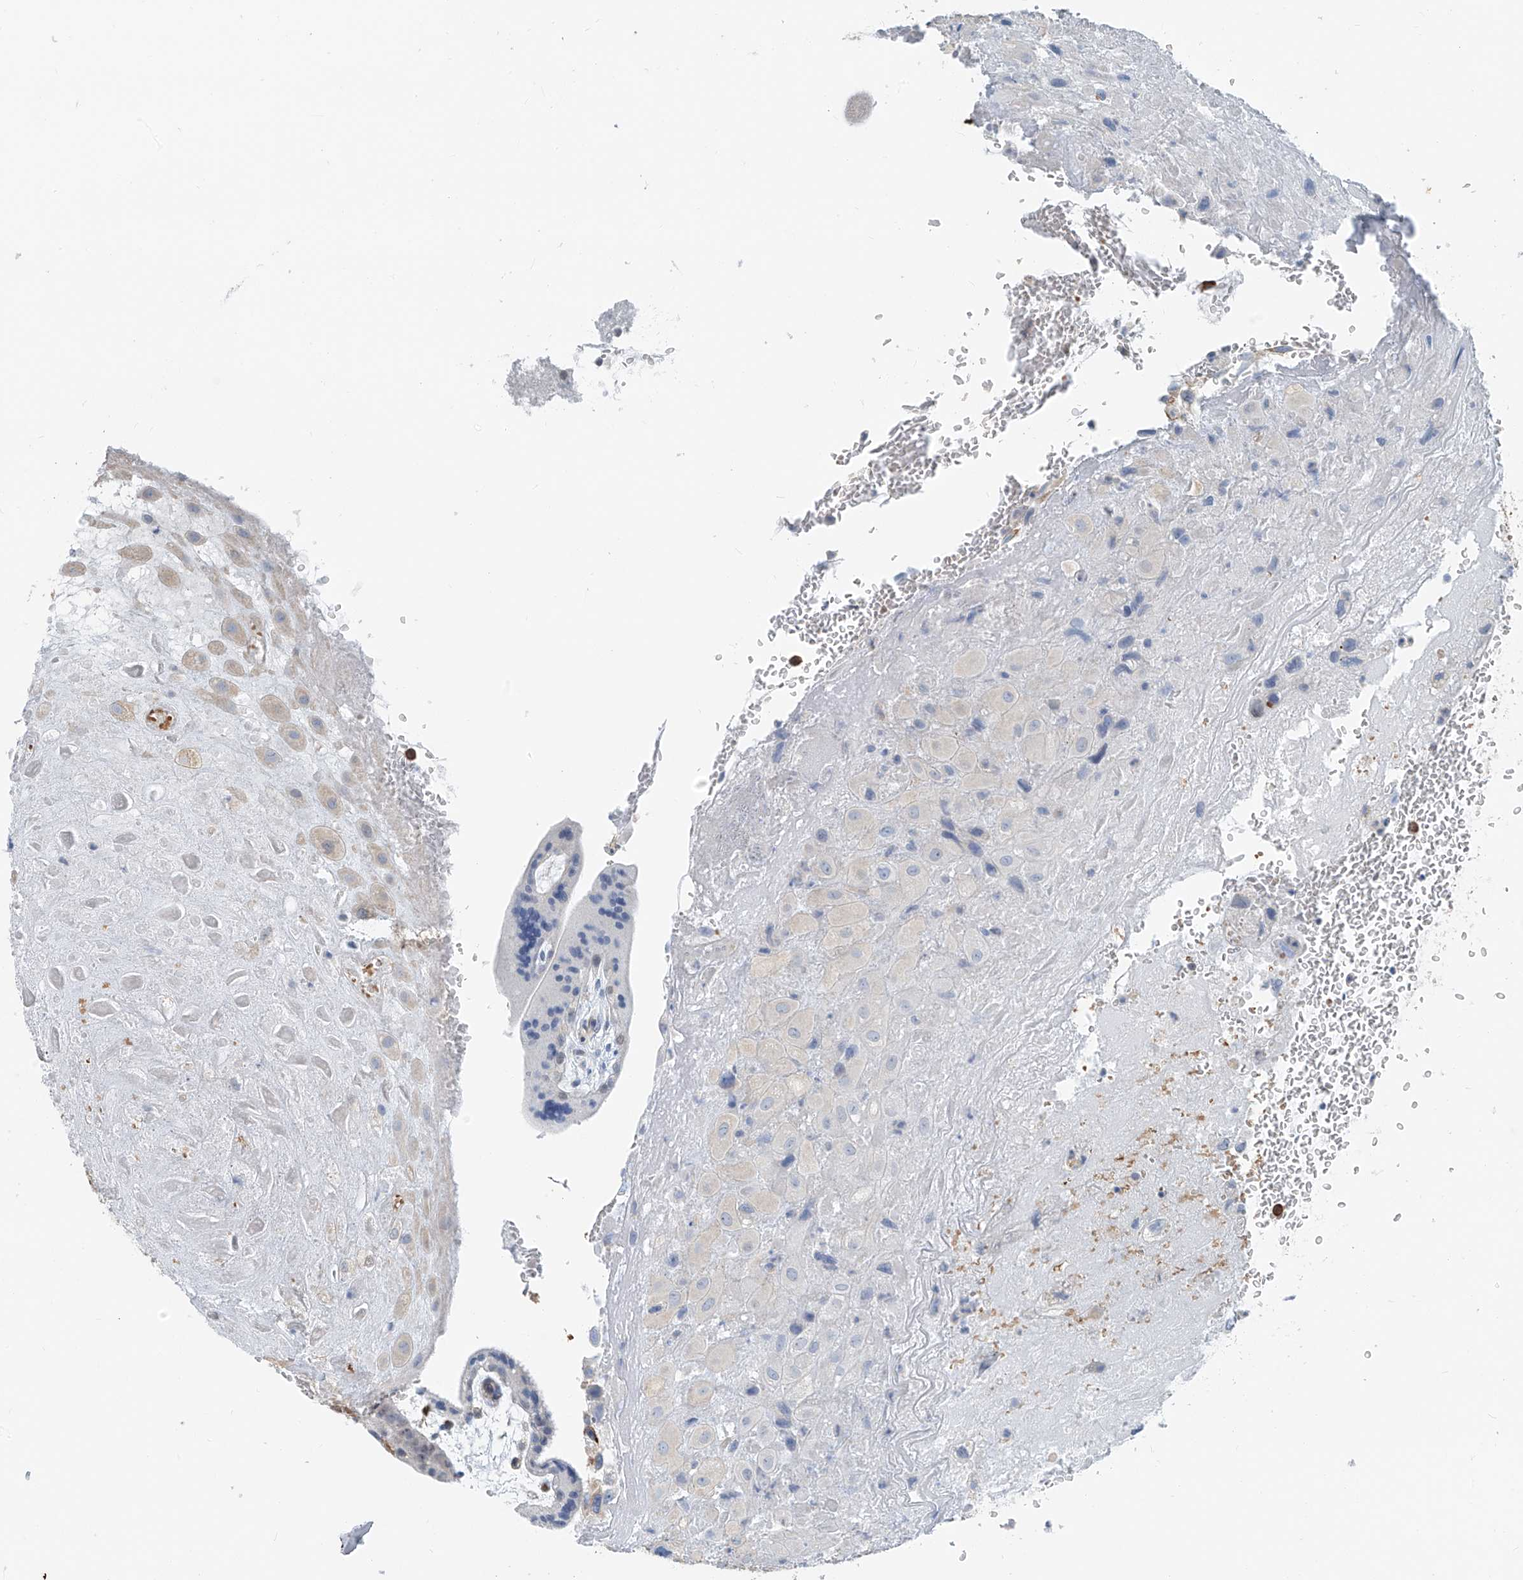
{"staining": {"intensity": "negative", "quantity": "none", "location": "none"}, "tissue": "placenta", "cell_type": "Decidual cells", "image_type": "normal", "snomed": [{"axis": "morphology", "description": "Normal tissue, NOS"}, {"axis": "topography", "description": "Placenta"}], "caption": "Immunohistochemistry (IHC) of benign placenta exhibits no staining in decidual cells. (Stains: DAB (3,3'-diaminobenzidine) immunohistochemistry with hematoxylin counter stain, Microscopy: brightfield microscopy at high magnification).", "gene": "FGD2", "patient": {"sex": "female", "age": 35}}